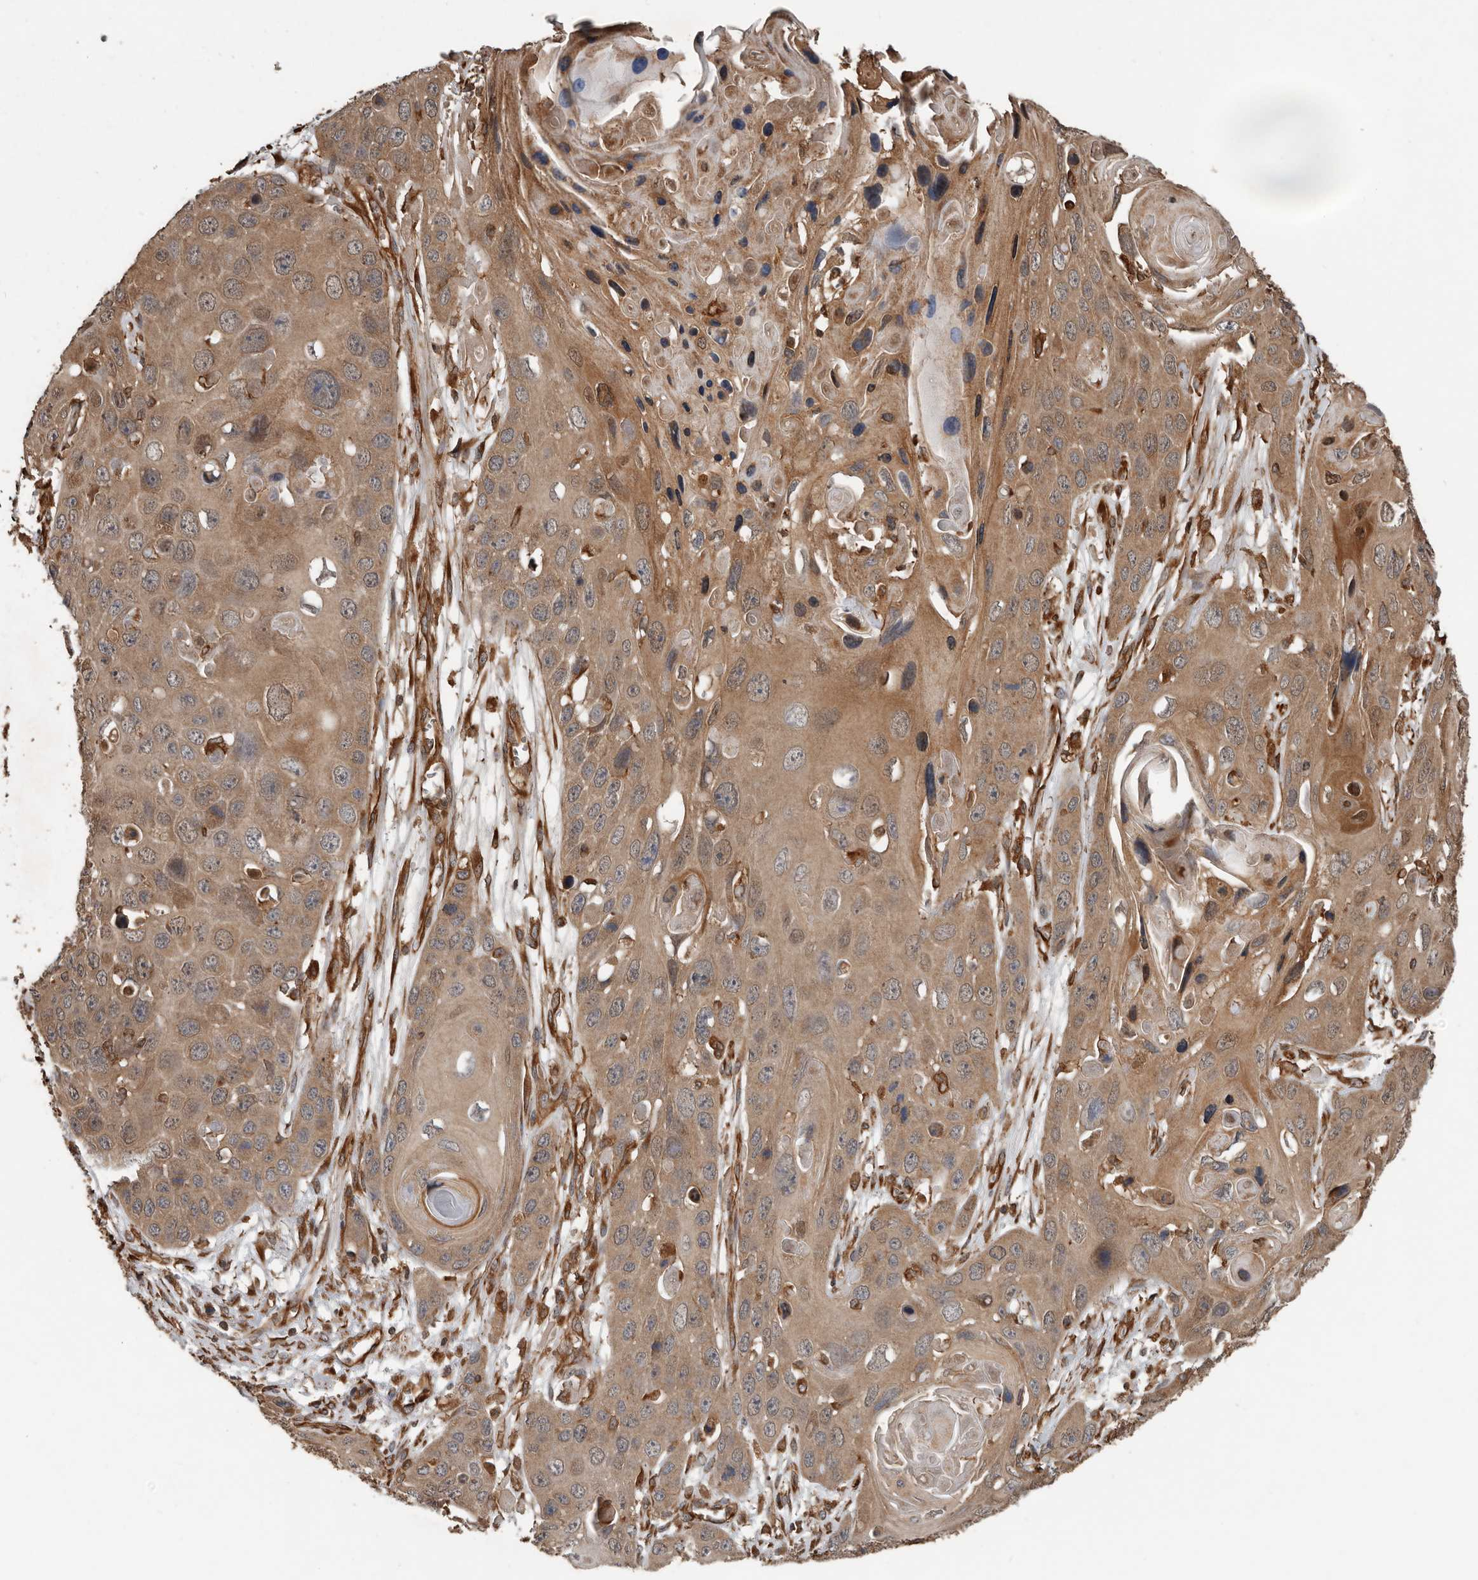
{"staining": {"intensity": "moderate", "quantity": ">75%", "location": "cytoplasmic/membranous"}, "tissue": "skin cancer", "cell_type": "Tumor cells", "image_type": "cancer", "snomed": [{"axis": "morphology", "description": "Squamous cell carcinoma, NOS"}, {"axis": "topography", "description": "Skin"}], "caption": "Moderate cytoplasmic/membranous protein positivity is seen in approximately >75% of tumor cells in skin cancer.", "gene": "YOD1", "patient": {"sex": "male", "age": 55}}